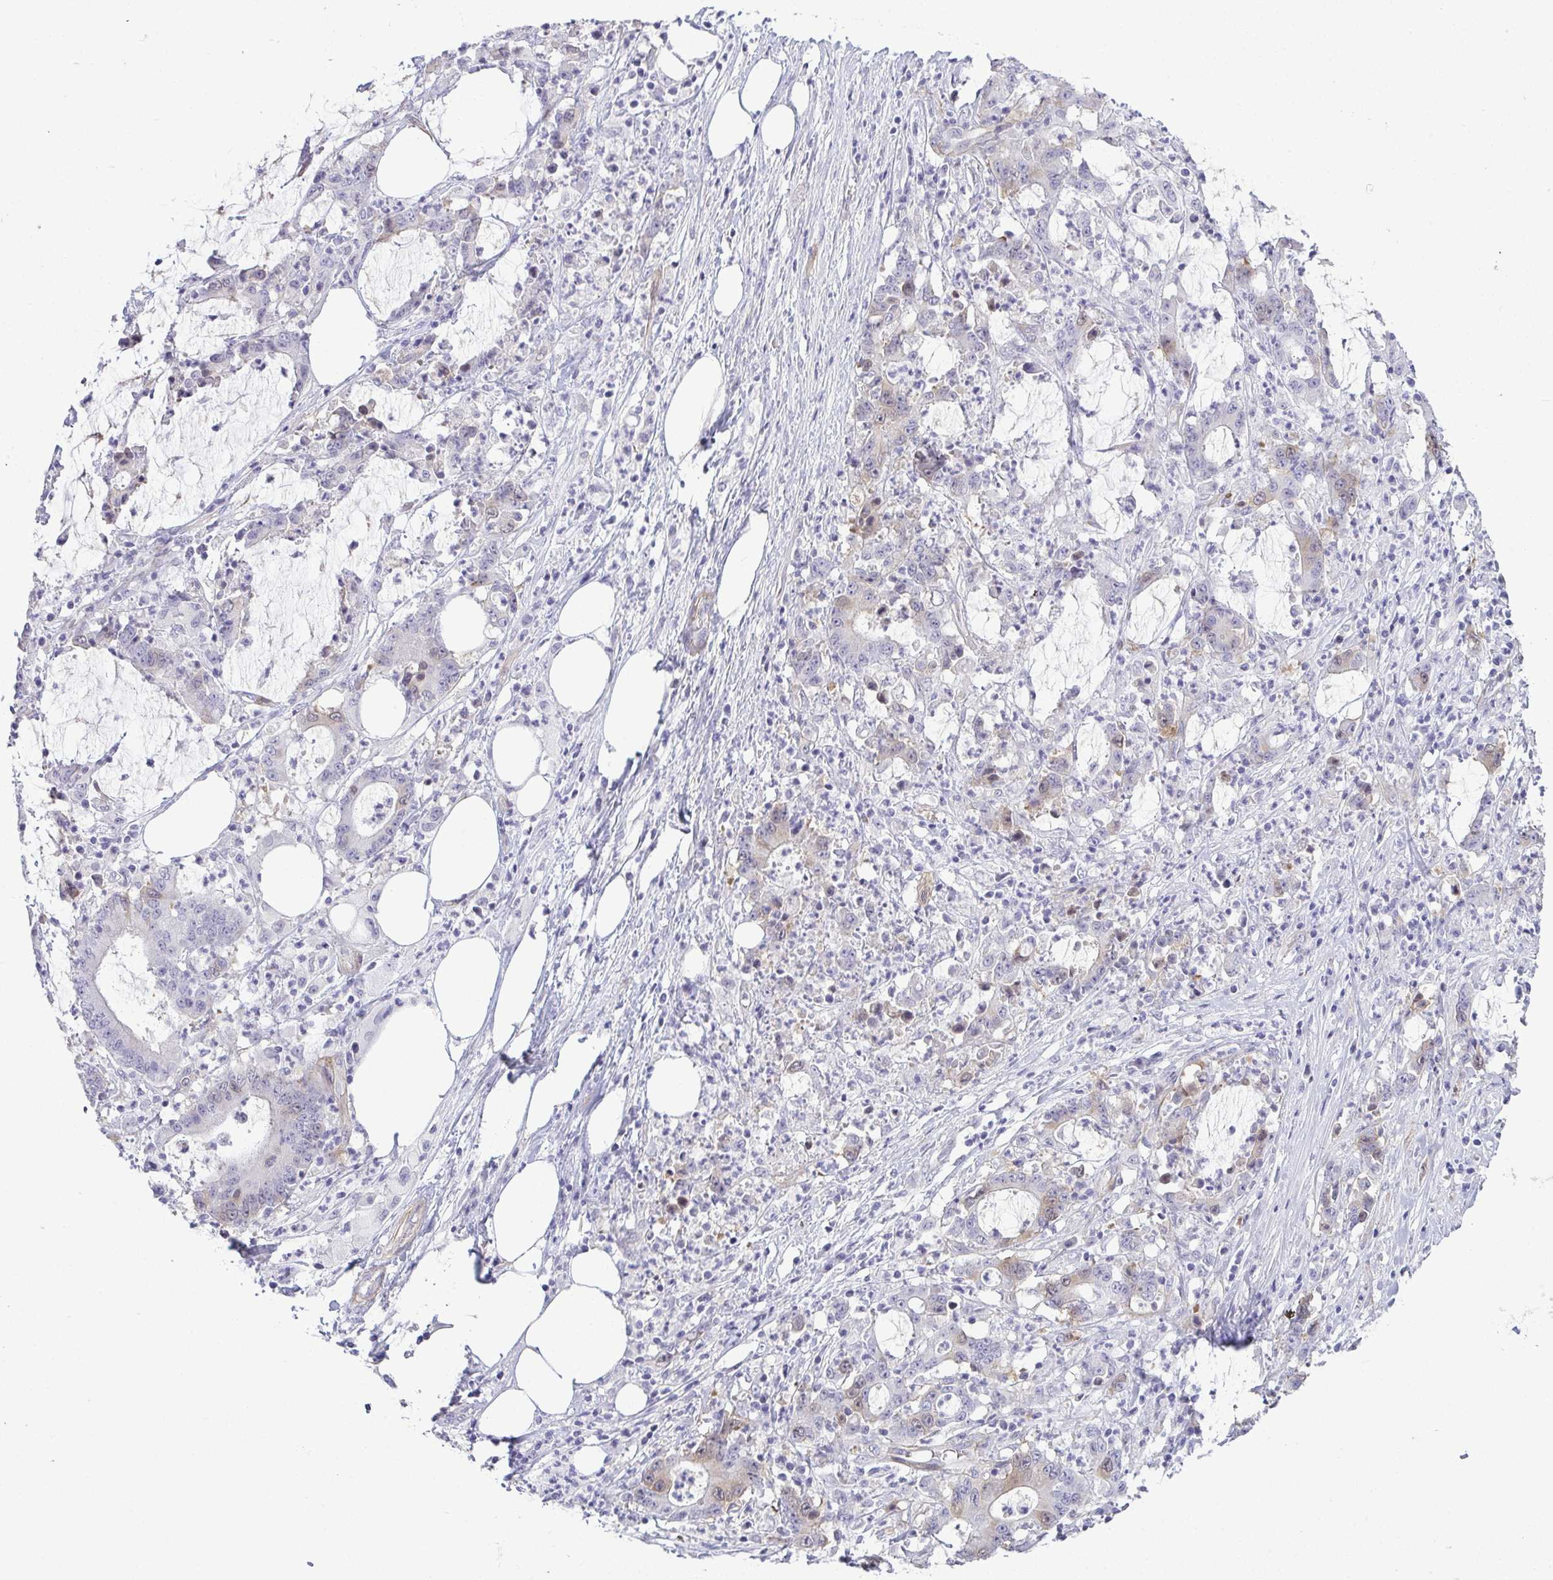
{"staining": {"intensity": "weak", "quantity": "<25%", "location": "cytoplasmic/membranous,nuclear"}, "tissue": "stomach cancer", "cell_type": "Tumor cells", "image_type": "cancer", "snomed": [{"axis": "morphology", "description": "Adenocarcinoma, NOS"}, {"axis": "topography", "description": "Stomach, upper"}], "caption": "Immunohistochemical staining of human stomach cancer exhibits no significant staining in tumor cells.", "gene": "UBE2S", "patient": {"sex": "male", "age": 68}}